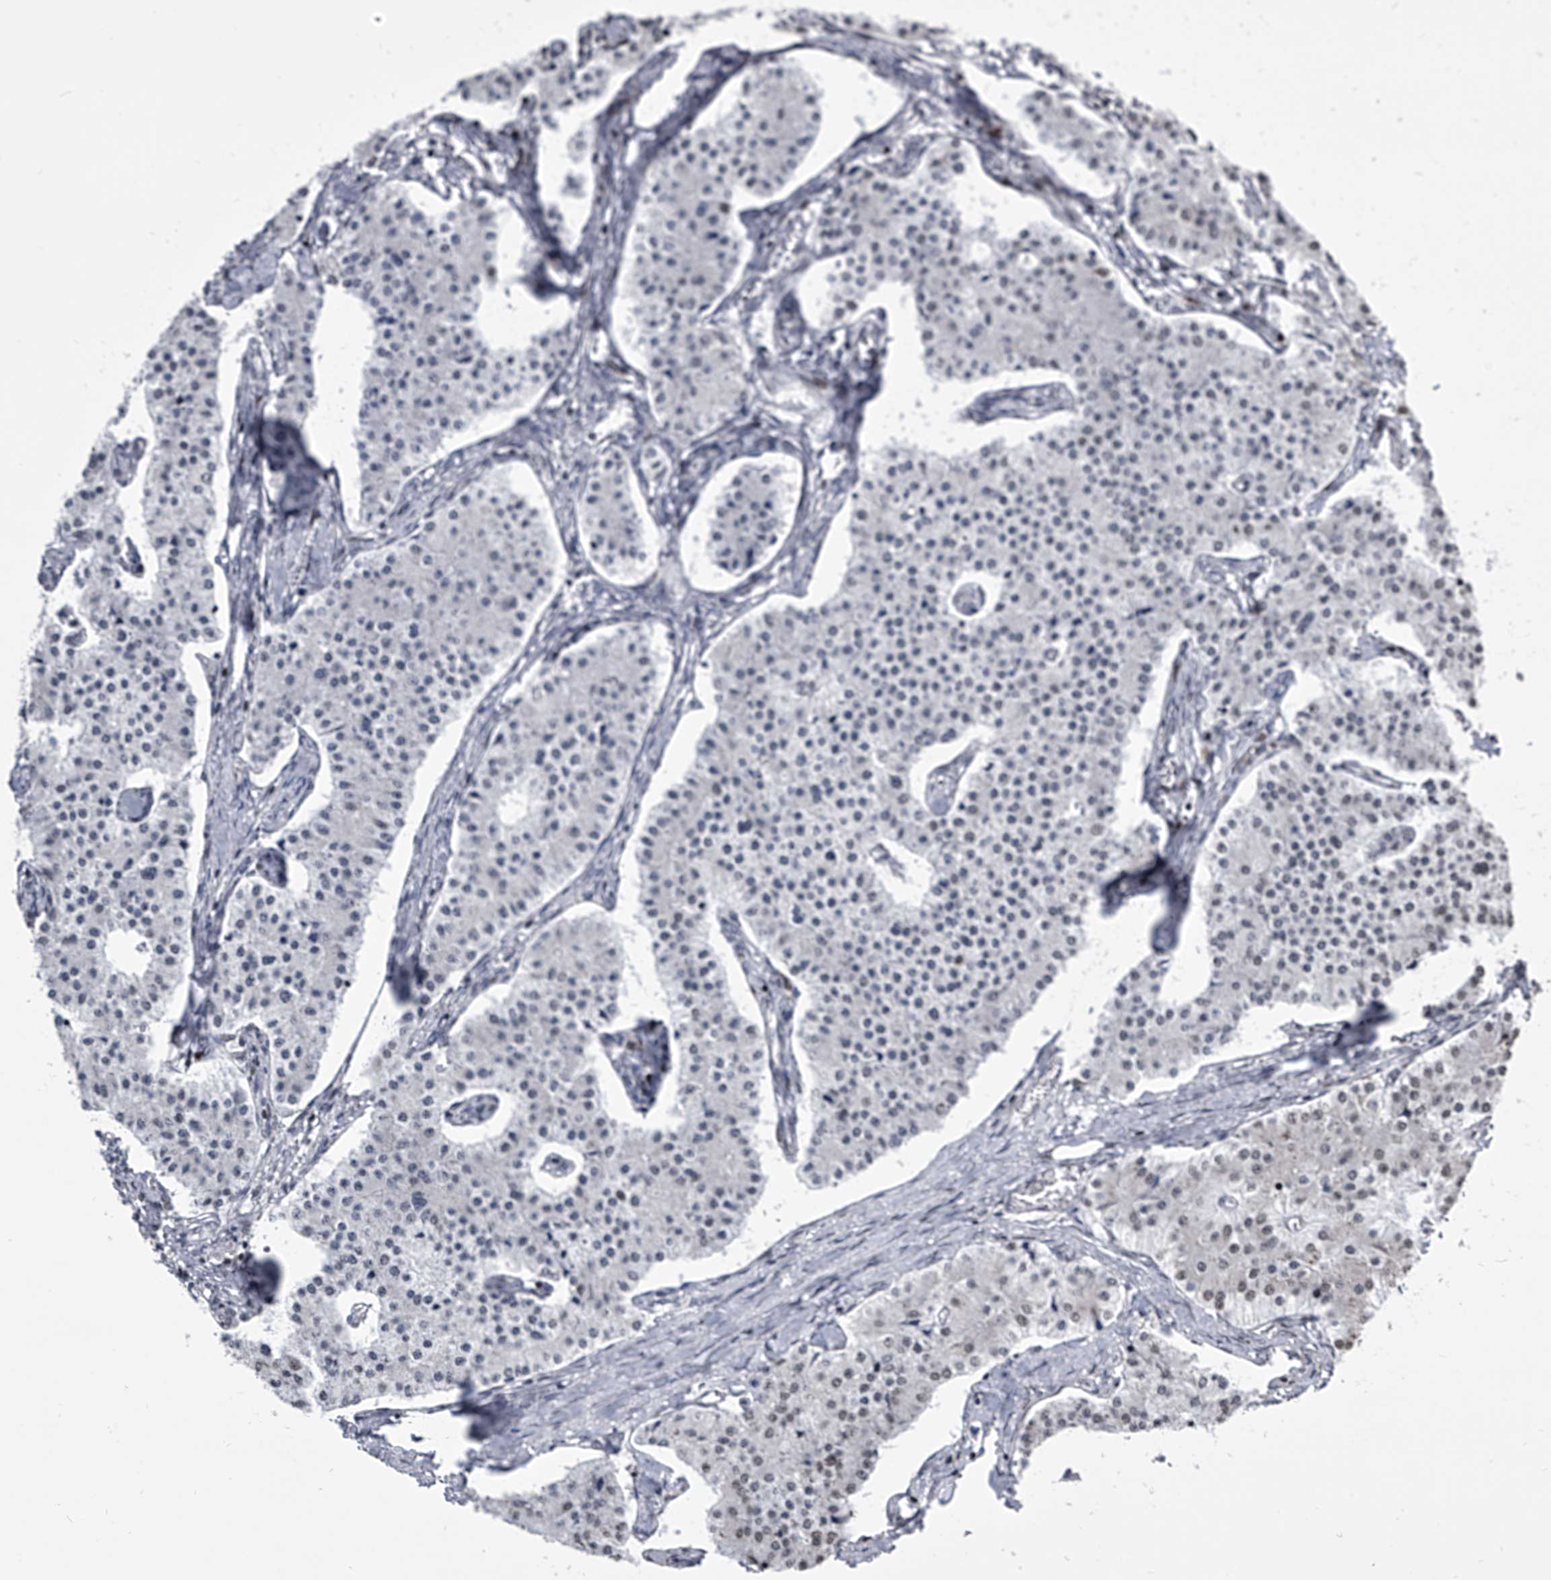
{"staining": {"intensity": "weak", "quantity": "<25%", "location": "nuclear"}, "tissue": "carcinoid", "cell_type": "Tumor cells", "image_type": "cancer", "snomed": [{"axis": "morphology", "description": "Carcinoid, malignant, NOS"}, {"axis": "topography", "description": "Colon"}], "caption": "Tumor cells are negative for protein expression in human carcinoid (malignant).", "gene": "CMTR1", "patient": {"sex": "female", "age": 52}}